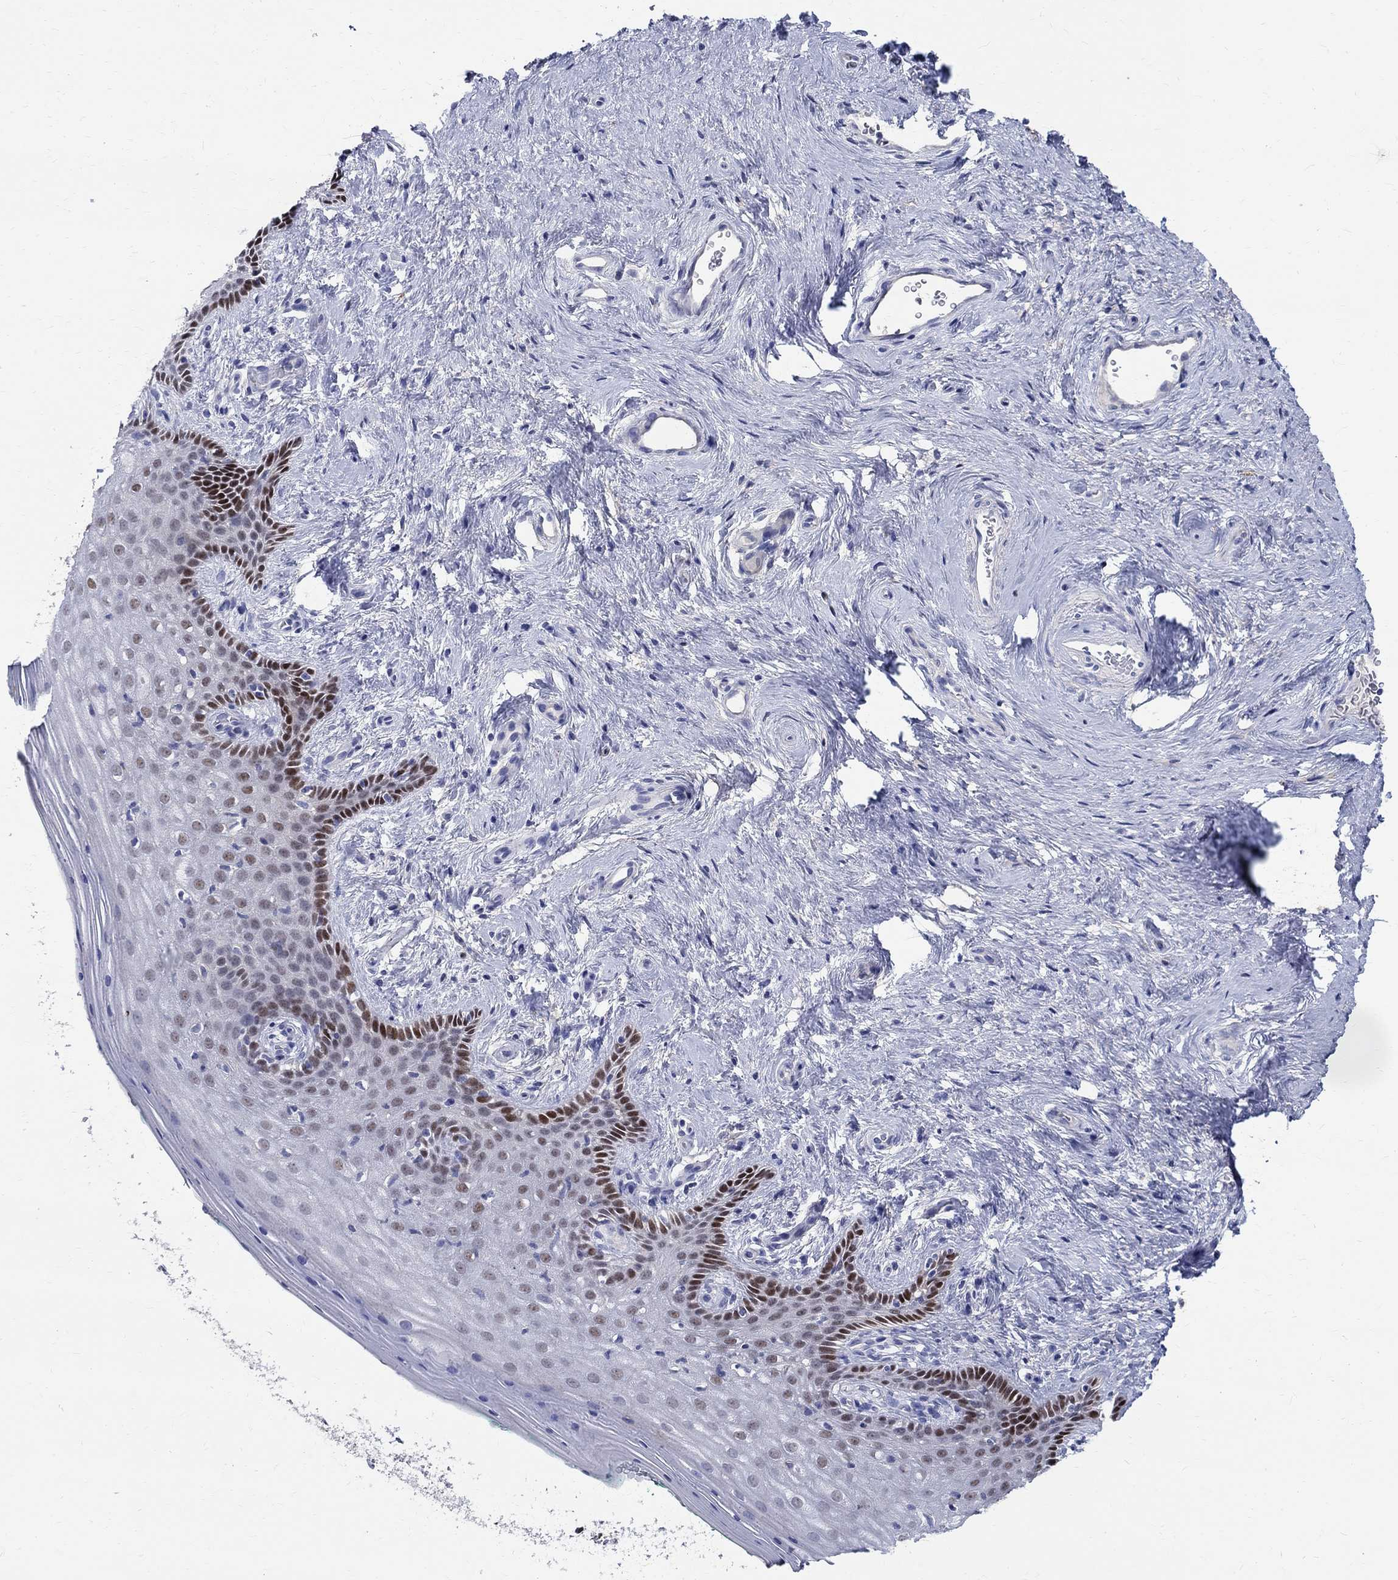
{"staining": {"intensity": "weak", "quantity": ">75%", "location": "nuclear"}, "tissue": "vagina", "cell_type": "Squamous epithelial cells", "image_type": "normal", "snomed": [{"axis": "morphology", "description": "Normal tissue, NOS"}, {"axis": "topography", "description": "Vagina"}], "caption": "Immunohistochemistry micrograph of benign vagina: human vagina stained using immunohistochemistry reveals low levels of weak protein expression localized specifically in the nuclear of squamous epithelial cells, appearing as a nuclear brown color.", "gene": "SOX2", "patient": {"sex": "female", "age": 45}}